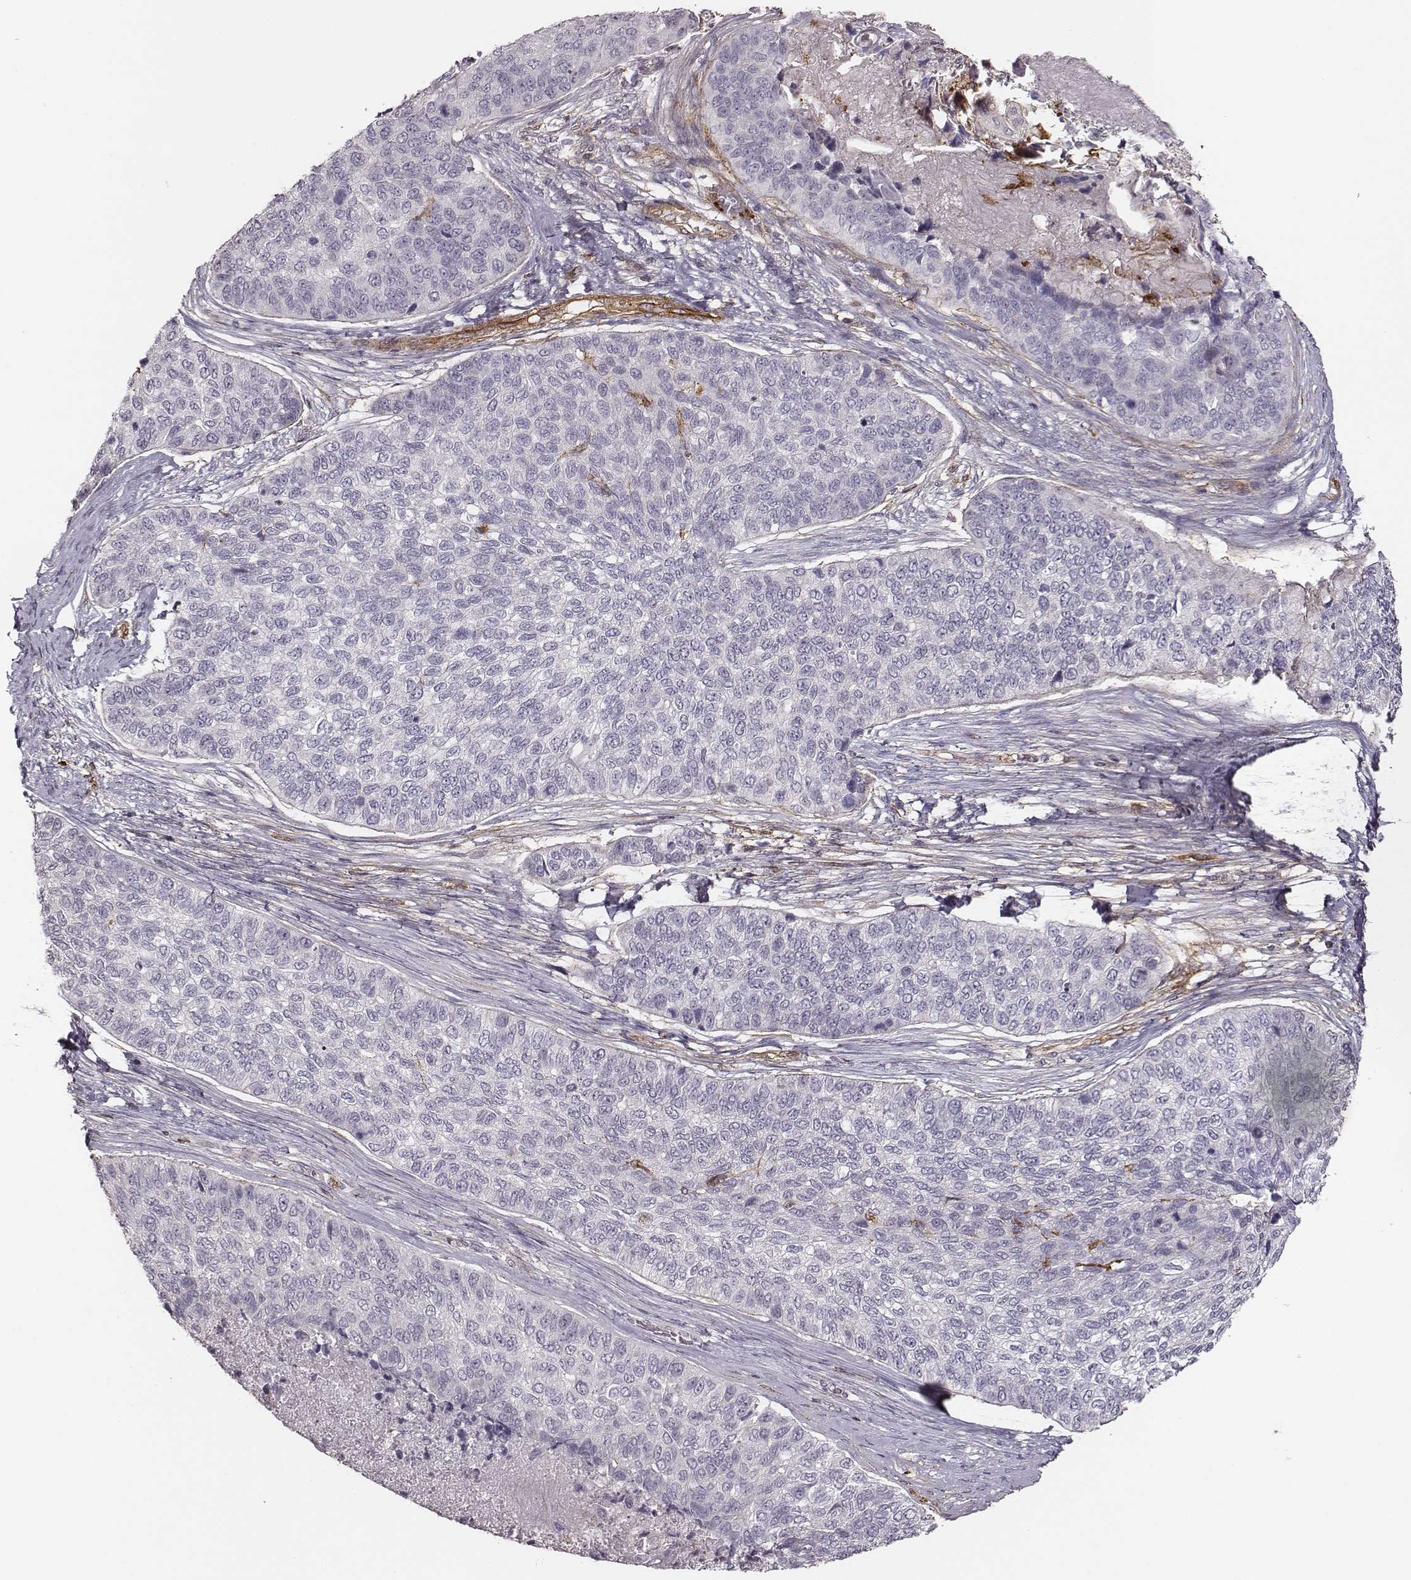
{"staining": {"intensity": "negative", "quantity": "none", "location": "none"}, "tissue": "lung cancer", "cell_type": "Tumor cells", "image_type": "cancer", "snomed": [{"axis": "morphology", "description": "Squamous cell carcinoma, NOS"}, {"axis": "topography", "description": "Lung"}], "caption": "Immunohistochemical staining of lung cancer (squamous cell carcinoma) demonstrates no significant positivity in tumor cells. (DAB (3,3'-diaminobenzidine) IHC with hematoxylin counter stain).", "gene": "ZYX", "patient": {"sex": "male", "age": 69}}